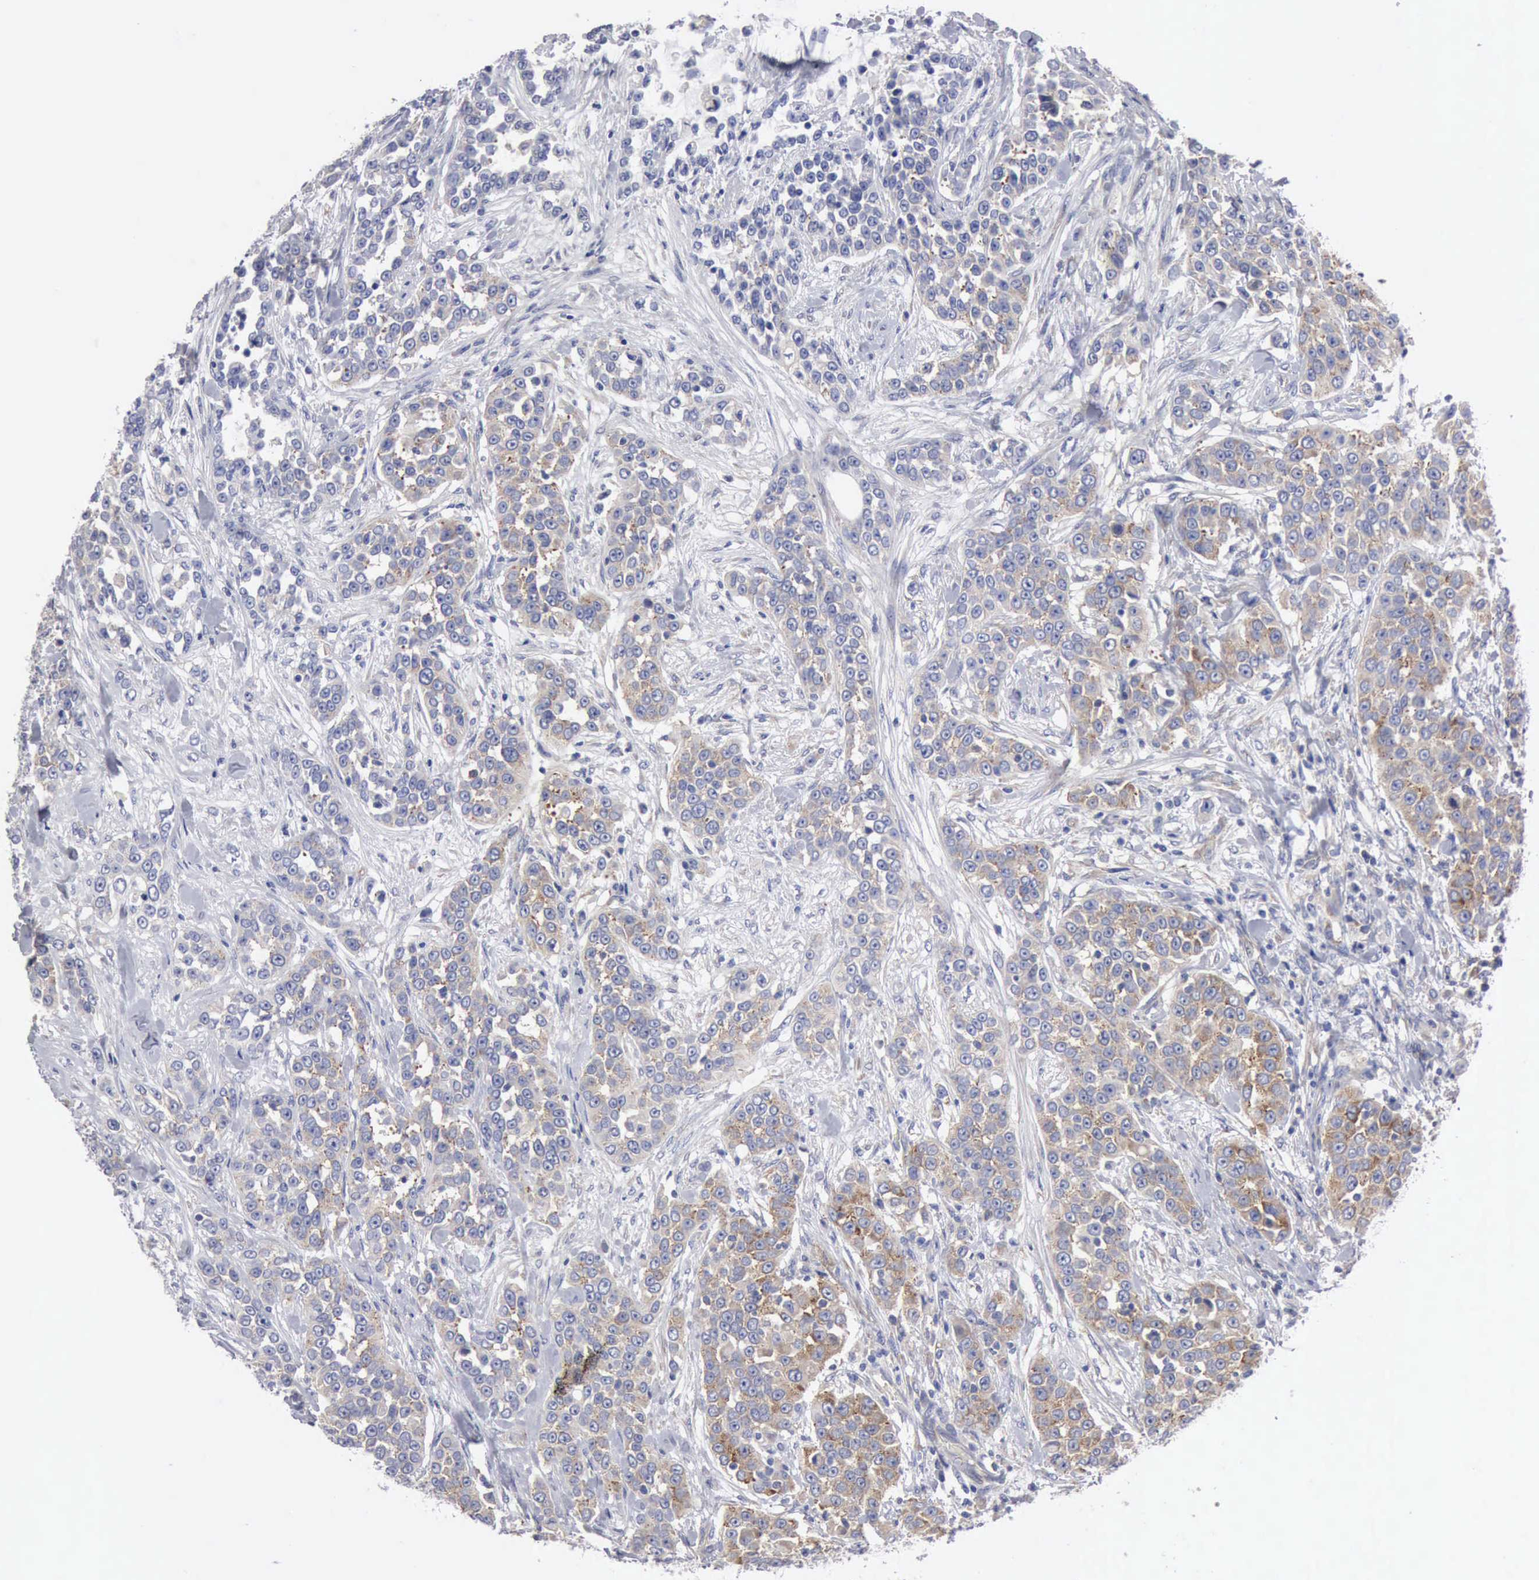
{"staining": {"intensity": "moderate", "quantity": "25%-75%", "location": "cytoplasmic/membranous"}, "tissue": "urothelial cancer", "cell_type": "Tumor cells", "image_type": "cancer", "snomed": [{"axis": "morphology", "description": "Urothelial carcinoma, High grade"}, {"axis": "topography", "description": "Urinary bladder"}], "caption": "Urothelial carcinoma (high-grade) was stained to show a protein in brown. There is medium levels of moderate cytoplasmic/membranous expression in approximately 25%-75% of tumor cells.", "gene": "TXLNG", "patient": {"sex": "female", "age": 80}}